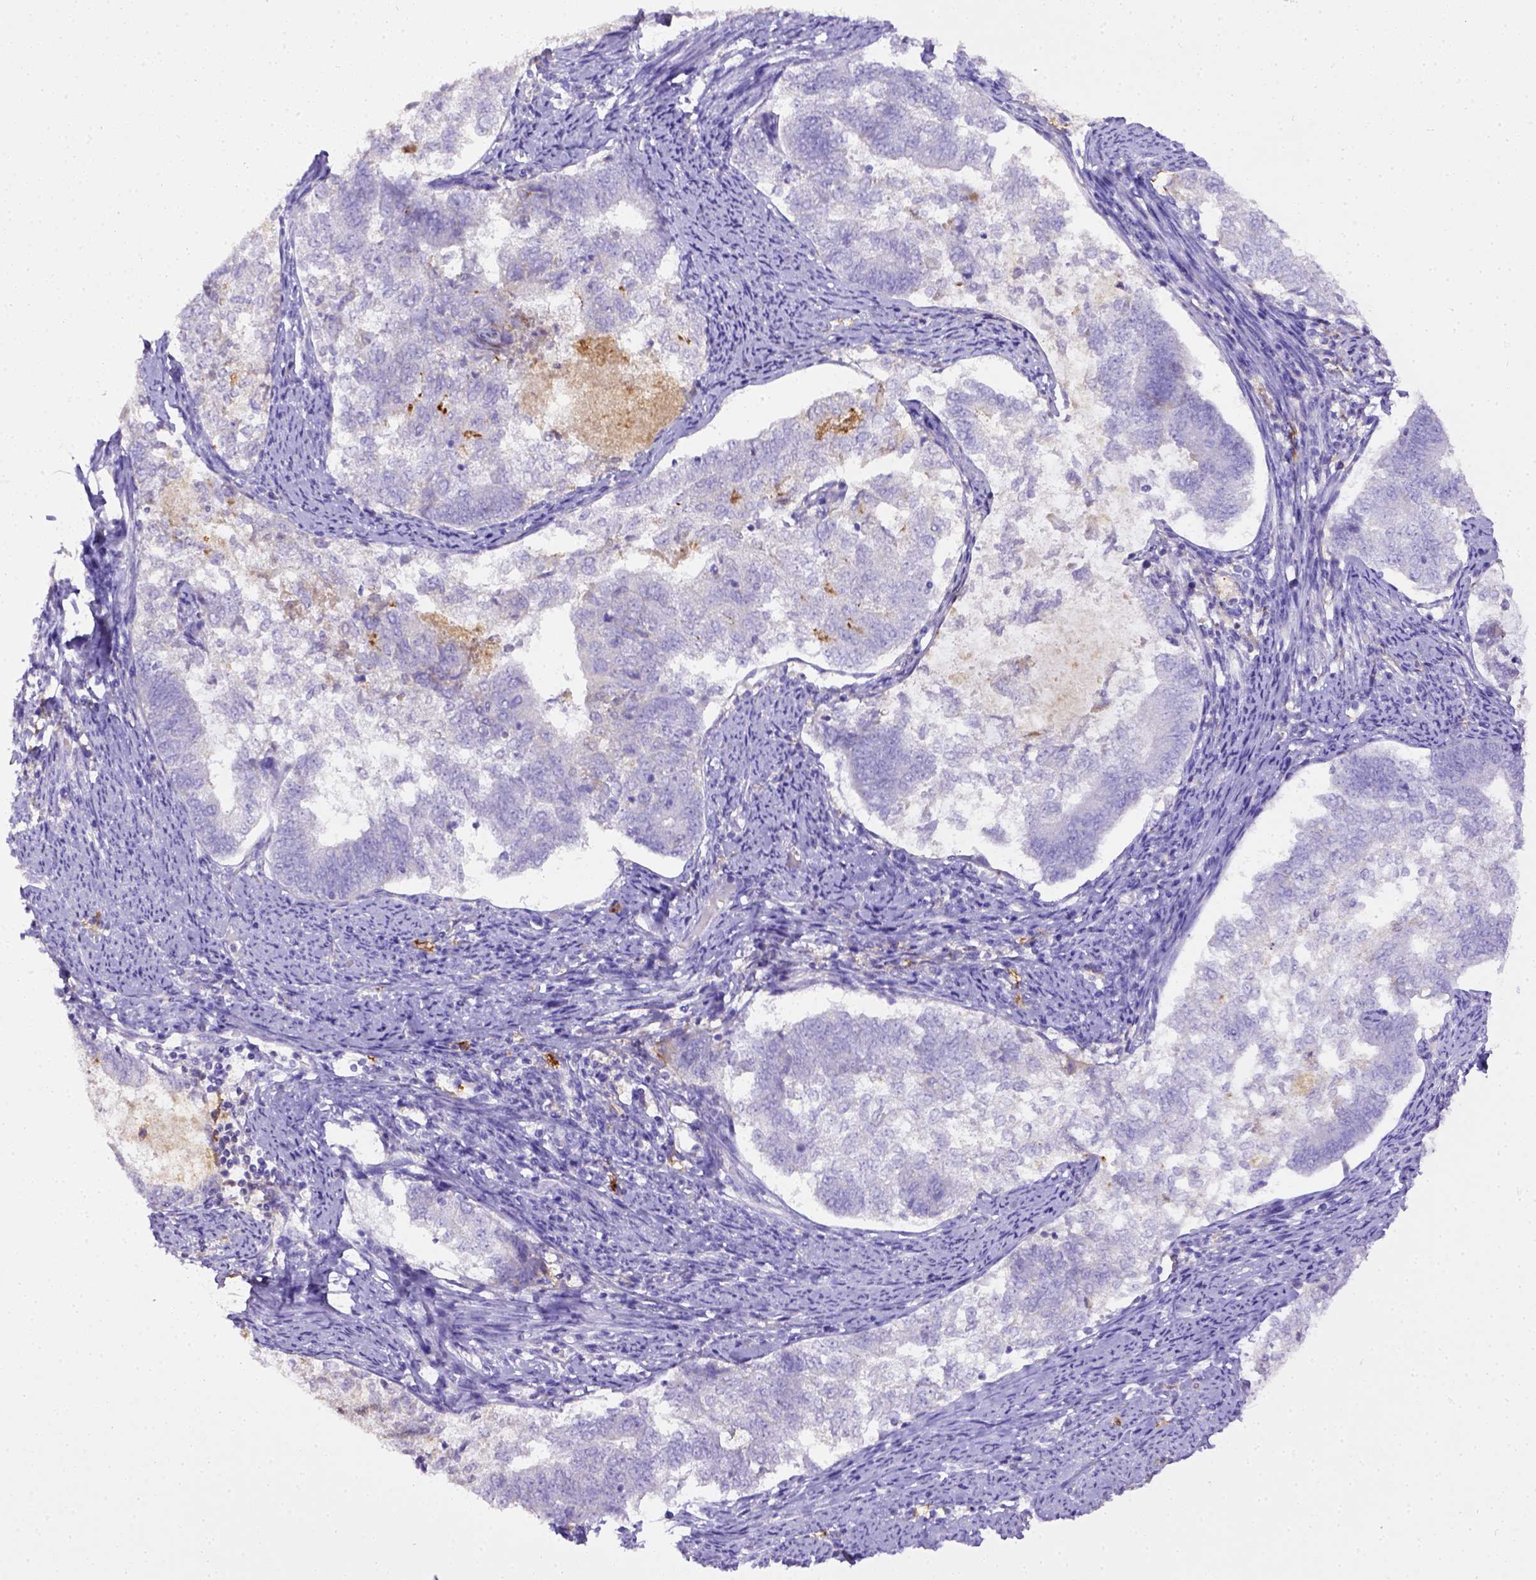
{"staining": {"intensity": "negative", "quantity": "none", "location": "none"}, "tissue": "endometrial cancer", "cell_type": "Tumor cells", "image_type": "cancer", "snomed": [{"axis": "morphology", "description": "Adenocarcinoma, NOS"}, {"axis": "topography", "description": "Endometrium"}], "caption": "A high-resolution micrograph shows immunohistochemistry staining of endometrial adenocarcinoma, which shows no significant positivity in tumor cells. (Stains: DAB IHC with hematoxylin counter stain, Microscopy: brightfield microscopy at high magnification).", "gene": "CD40", "patient": {"sex": "female", "age": 65}}